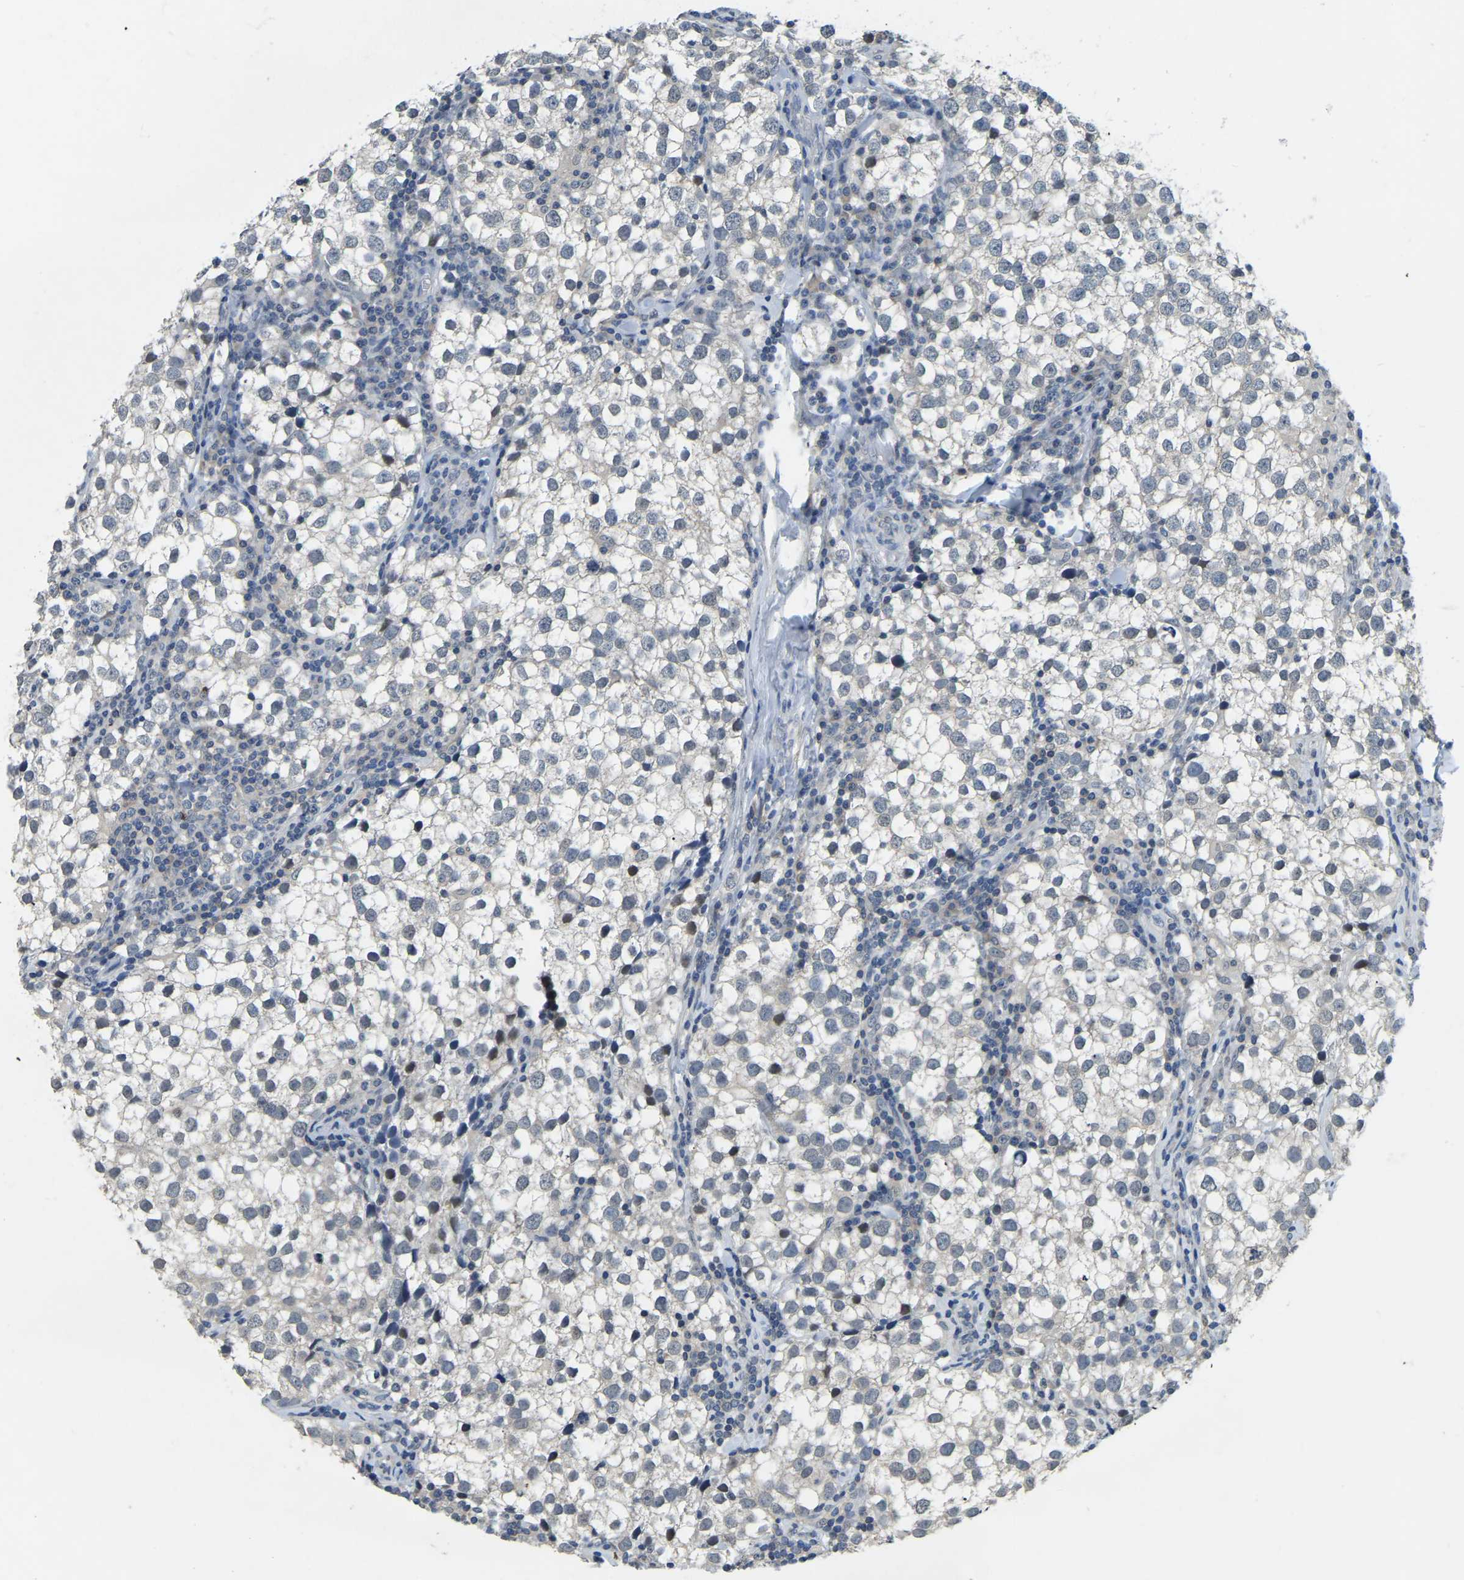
{"staining": {"intensity": "negative", "quantity": "none", "location": "none"}, "tissue": "testis cancer", "cell_type": "Tumor cells", "image_type": "cancer", "snomed": [{"axis": "morphology", "description": "Seminoma, NOS"}, {"axis": "morphology", "description": "Carcinoma, Embryonal, NOS"}, {"axis": "topography", "description": "Testis"}], "caption": "IHC histopathology image of testis seminoma stained for a protein (brown), which displays no staining in tumor cells.", "gene": "AHNAK", "patient": {"sex": "male", "age": 36}}